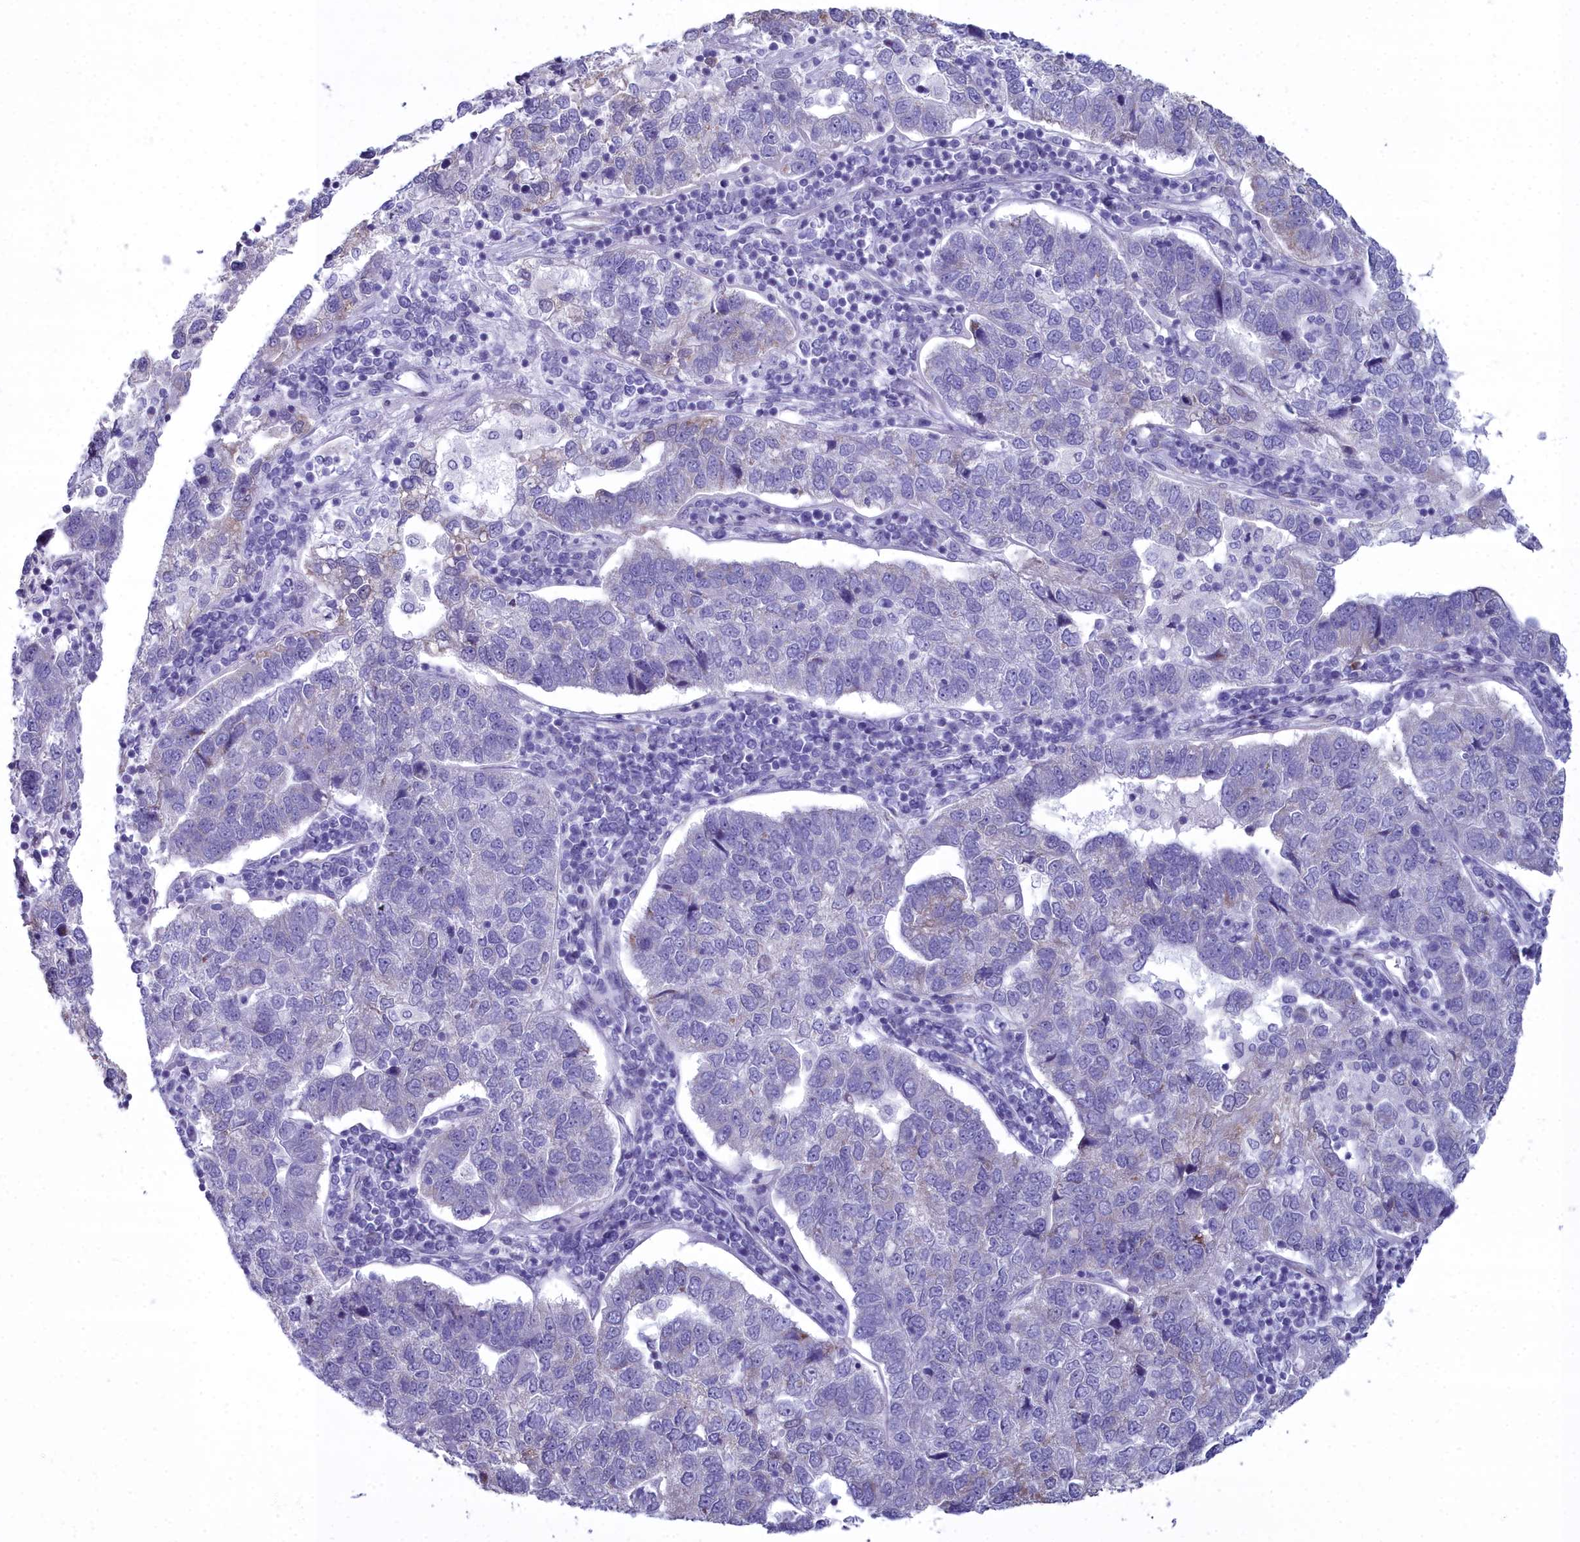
{"staining": {"intensity": "moderate", "quantity": "<25%", "location": "cytoplasmic/membranous"}, "tissue": "pancreatic cancer", "cell_type": "Tumor cells", "image_type": "cancer", "snomed": [{"axis": "morphology", "description": "Adenocarcinoma, NOS"}, {"axis": "topography", "description": "Pancreas"}], "caption": "Adenocarcinoma (pancreatic) stained with IHC displays moderate cytoplasmic/membranous positivity in approximately <25% of tumor cells. Nuclei are stained in blue.", "gene": "PPP1R14A", "patient": {"sex": "female", "age": 61}}